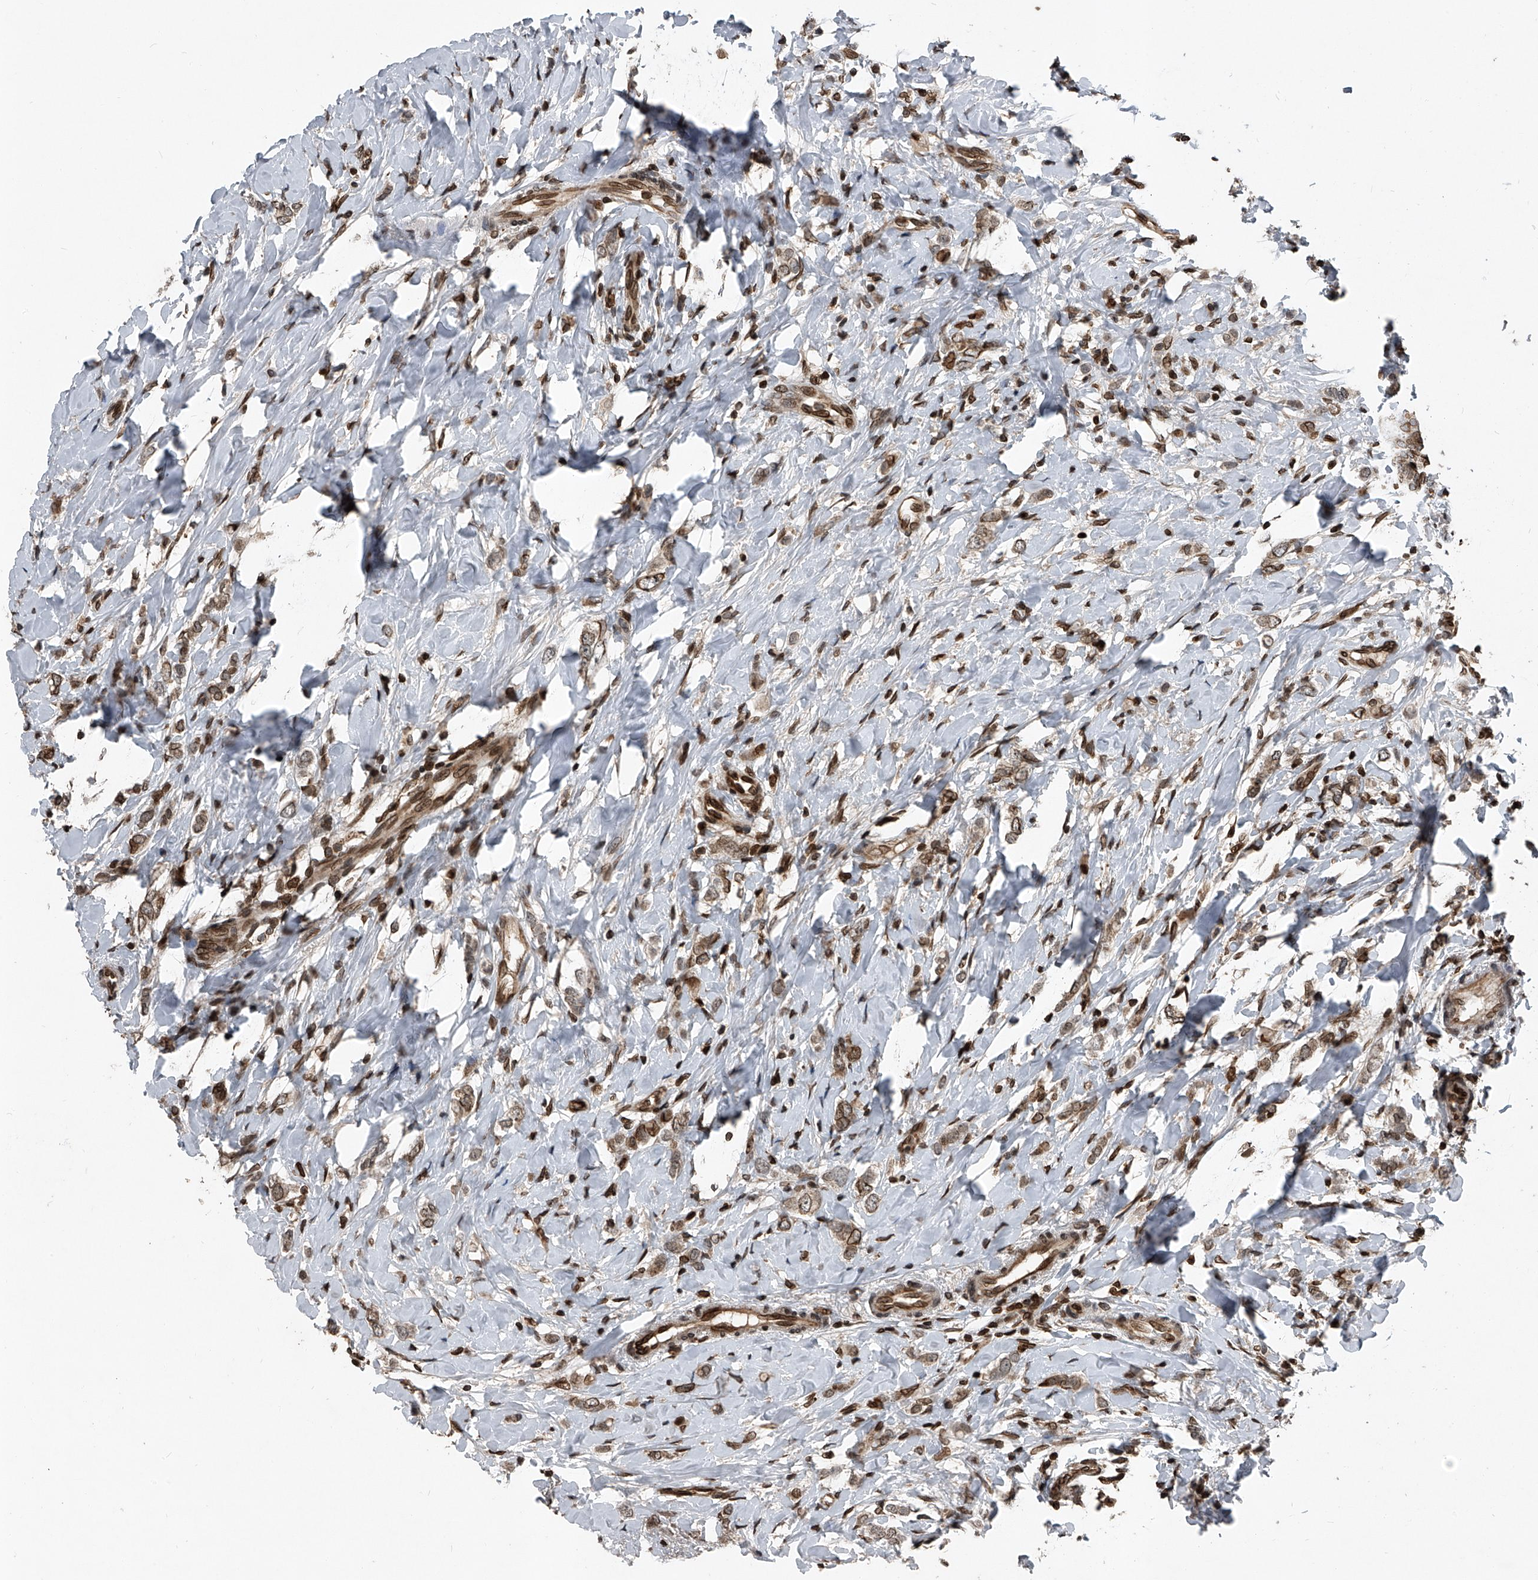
{"staining": {"intensity": "moderate", "quantity": ">75%", "location": "cytoplasmic/membranous,nuclear"}, "tissue": "breast cancer", "cell_type": "Tumor cells", "image_type": "cancer", "snomed": [{"axis": "morphology", "description": "Normal tissue, NOS"}, {"axis": "morphology", "description": "Lobular carcinoma"}, {"axis": "topography", "description": "Breast"}], "caption": "Breast cancer stained with immunohistochemistry (IHC) displays moderate cytoplasmic/membranous and nuclear positivity in approximately >75% of tumor cells.", "gene": "PHF20", "patient": {"sex": "female", "age": 47}}